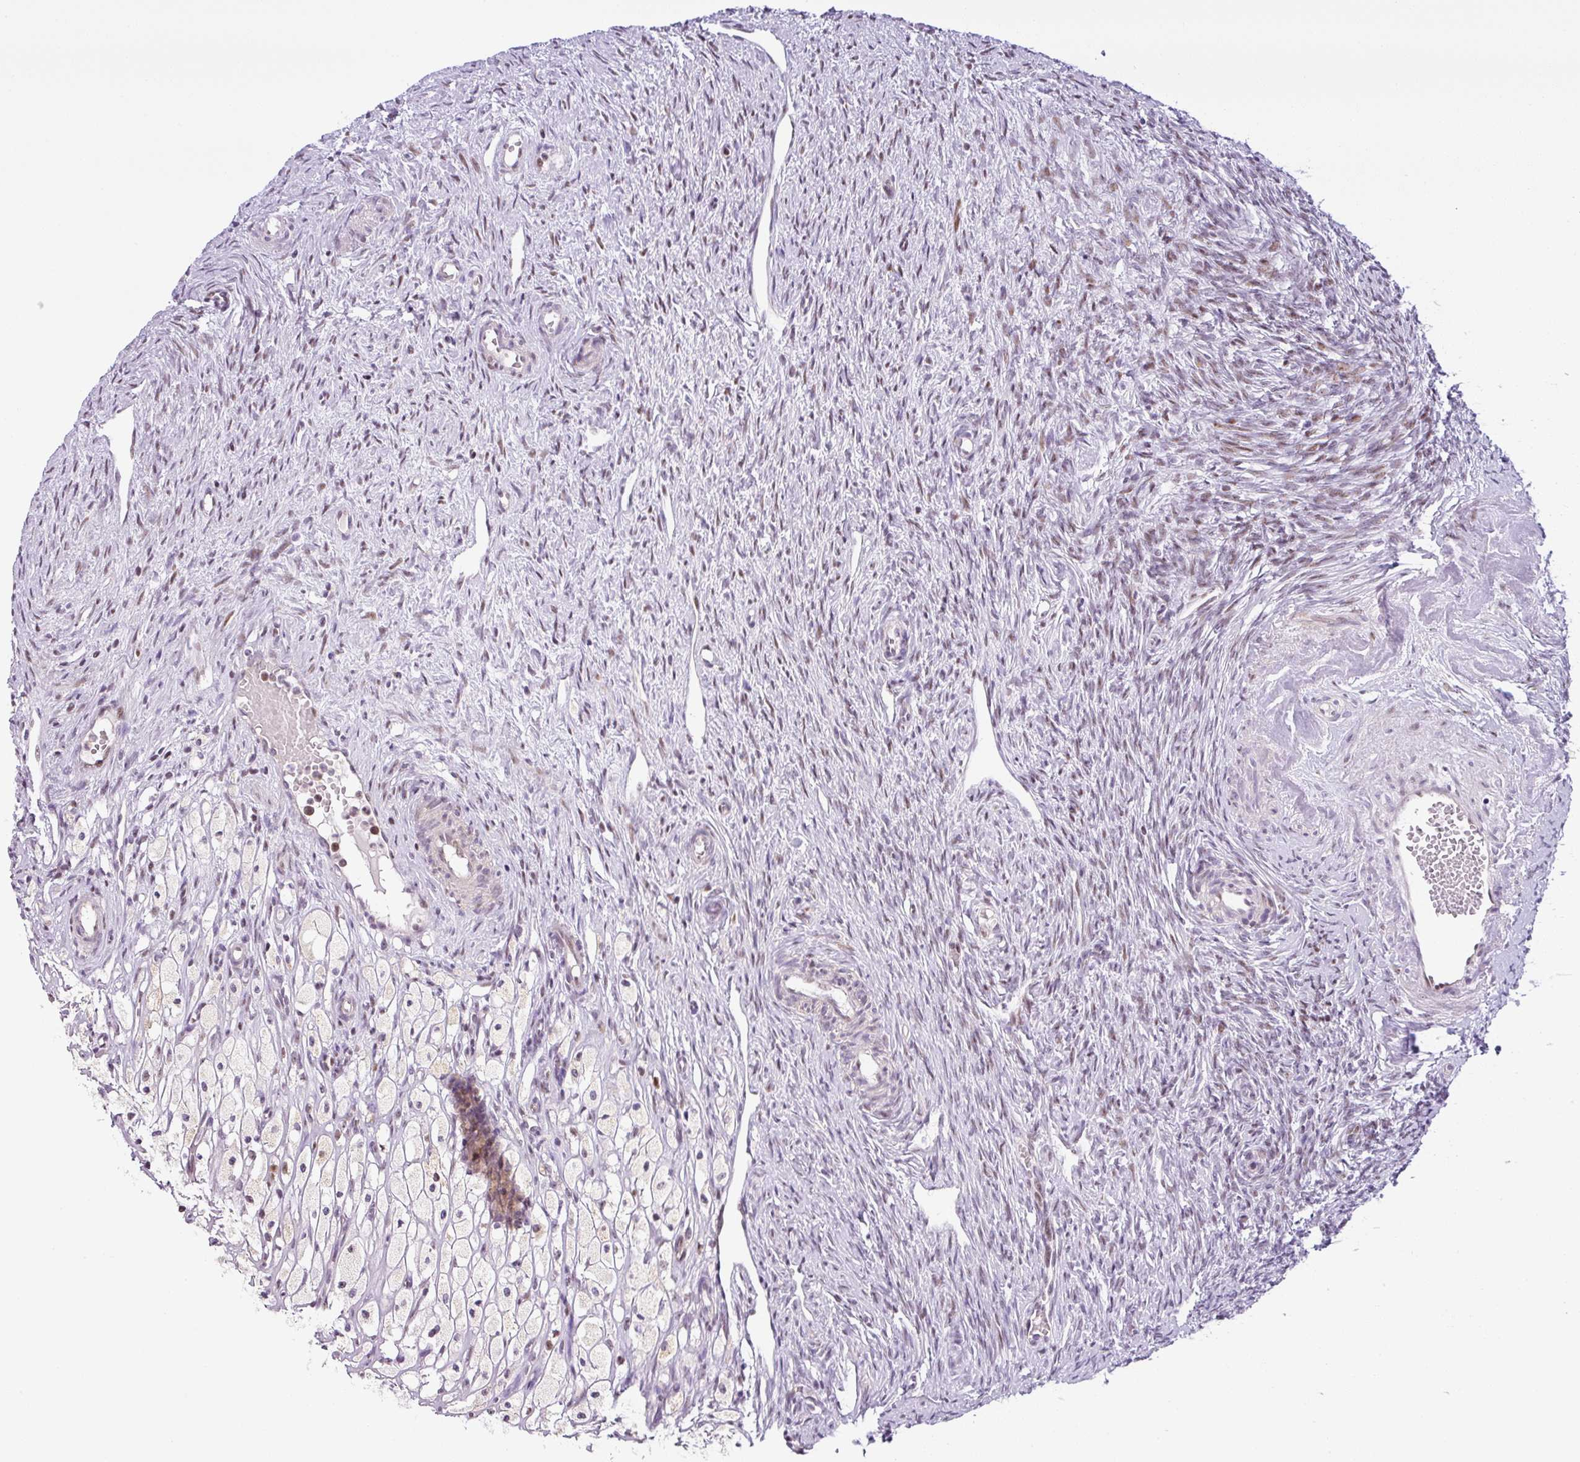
{"staining": {"intensity": "strong", "quantity": ">75%", "location": "cytoplasmic/membranous"}, "tissue": "ovary", "cell_type": "Follicle cells", "image_type": "normal", "snomed": [{"axis": "morphology", "description": "Normal tissue, NOS"}, {"axis": "topography", "description": "Ovary"}], "caption": "Immunohistochemical staining of benign ovary displays strong cytoplasmic/membranous protein expression in about >75% of follicle cells.", "gene": "NDUFB2", "patient": {"sex": "female", "age": 51}}